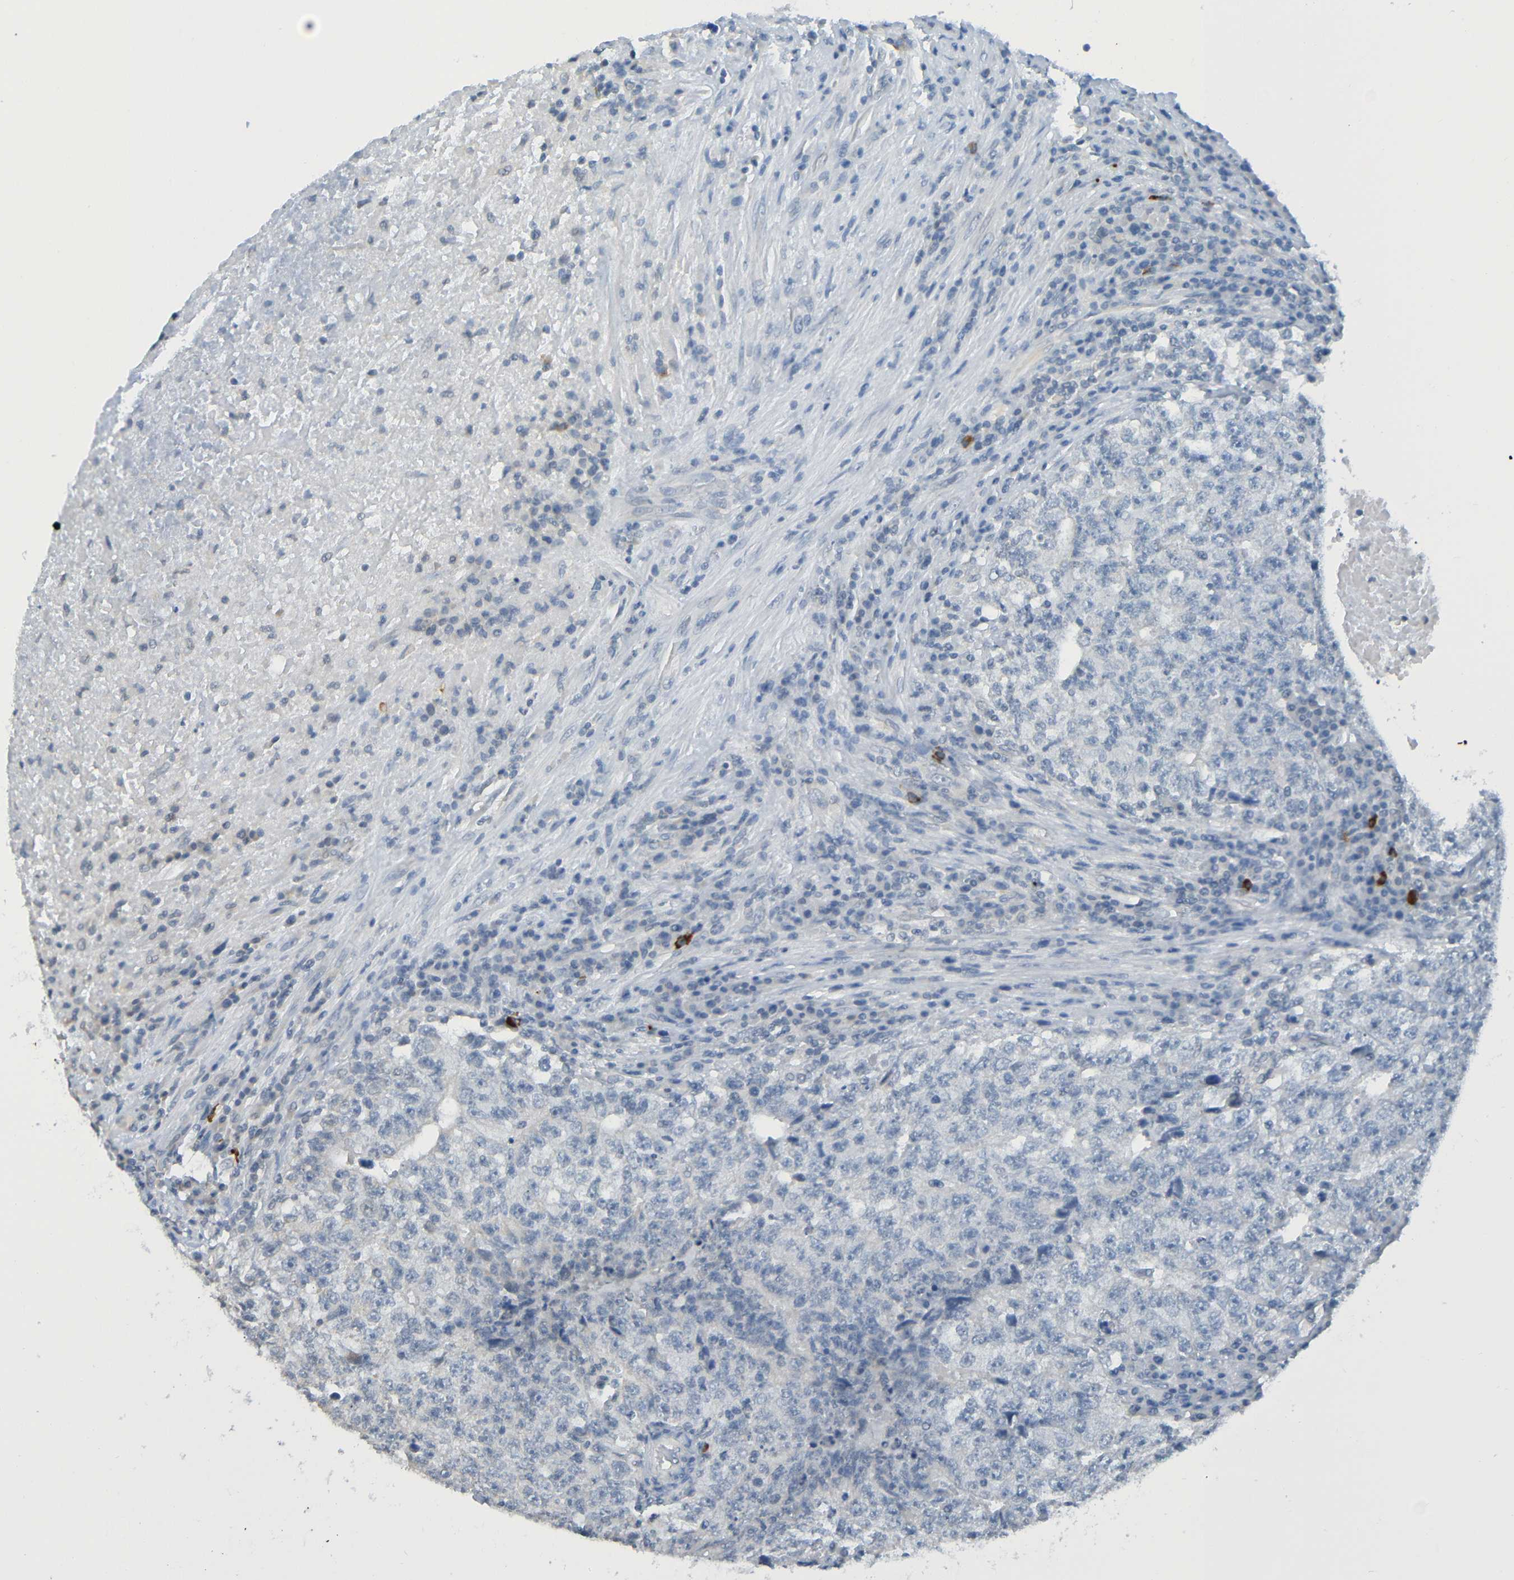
{"staining": {"intensity": "negative", "quantity": "none", "location": "none"}, "tissue": "testis cancer", "cell_type": "Tumor cells", "image_type": "cancer", "snomed": [{"axis": "morphology", "description": "Necrosis, NOS"}, {"axis": "morphology", "description": "Carcinoma, Embryonal, NOS"}, {"axis": "topography", "description": "Testis"}], "caption": "IHC photomicrograph of human testis cancer stained for a protein (brown), which shows no staining in tumor cells.", "gene": "C3AR1", "patient": {"sex": "male", "age": 19}}